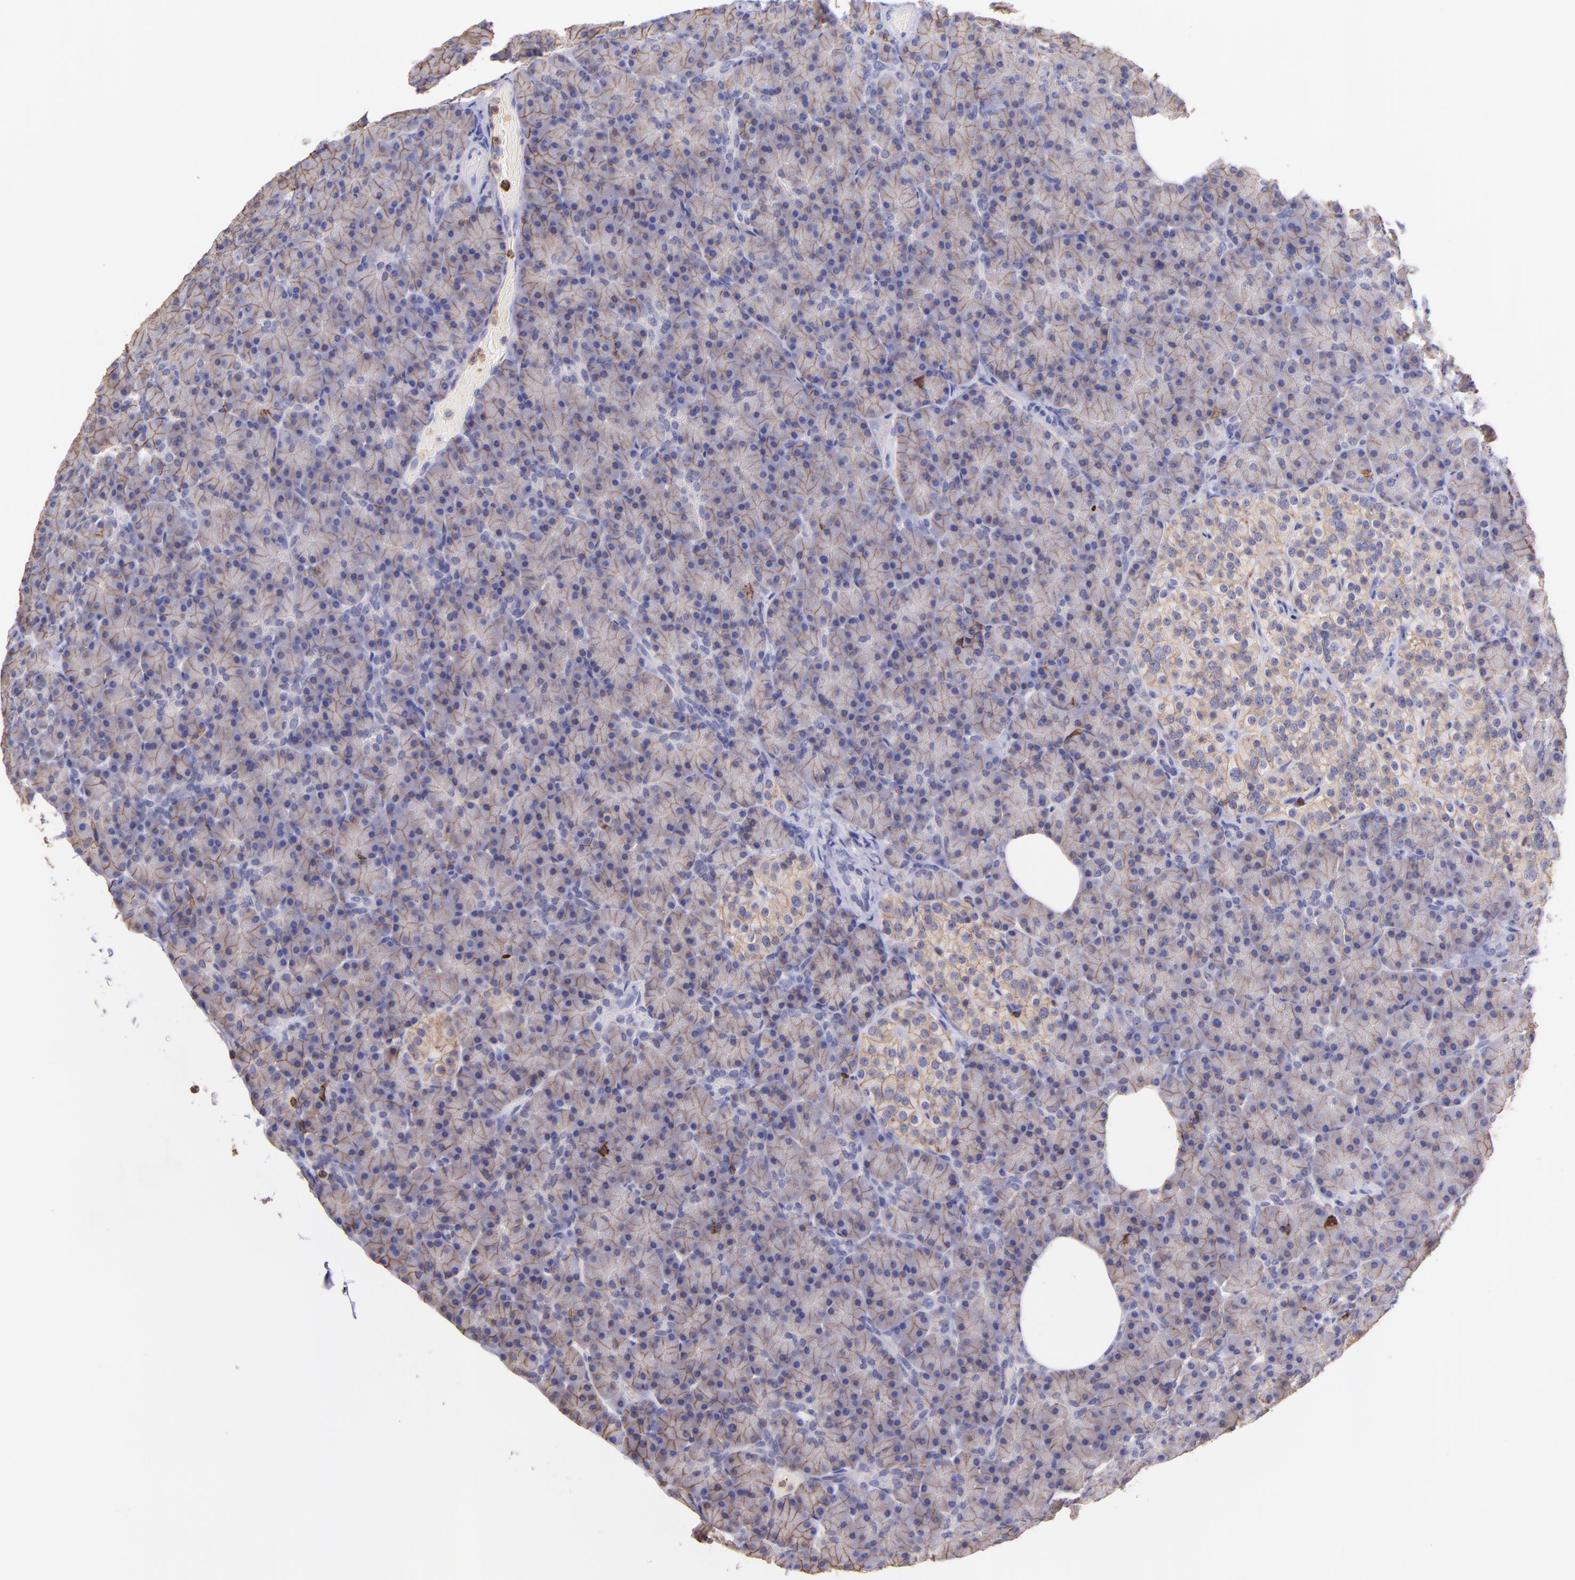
{"staining": {"intensity": "weak", "quantity": ">75%", "location": "cytoplasmic/membranous"}, "tissue": "pancreas", "cell_type": "Exocrine glandular cells", "image_type": "normal", "snomed": [{"axis": "morphology", "description": "Normal tissue, NOS"}, {"axis": "topography", "description": "Pancreas"}], "caption": "This histopathology image reveals IHC staining of normal pancreas, with low weak cytoplasmic/membranous expression in approximately >75% of exocrine glandular cells.", "gene": "SPN", "patient": {"sex": "female", "age": 43}}